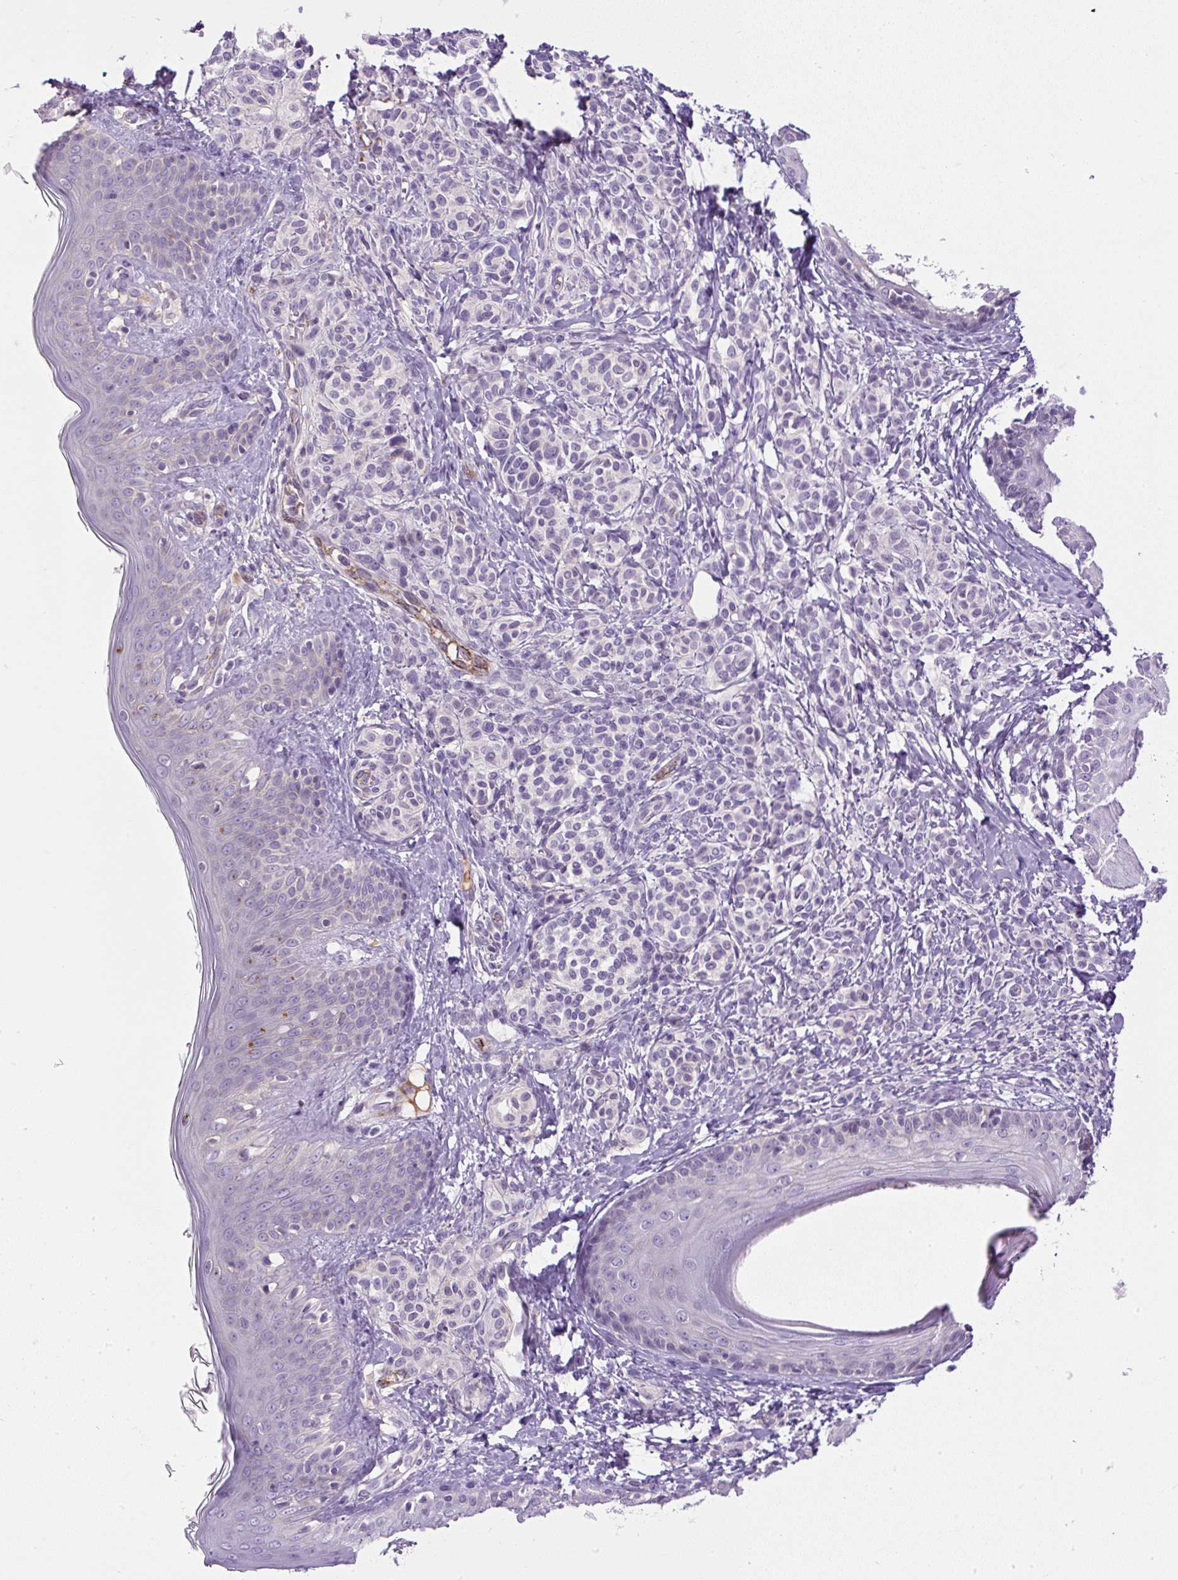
{"staining": {"intensity": "negative", "quantity": "none", "location": "none"}, "tissue": "skin", "cell_type": "Fibroblasts", "image_type": "normal", "snomed": [{"axis": "morphology", "description": "Normal tissue, NOS"}, {"axis": "topography", "description": "Skin"}], "caption": "The immunohistochemistry (IHC) histopathology image has no significant positivity in fibroblasts of skin.", "gene": "LEFTY1", "patient": {"sex": "male", "age": 16}}